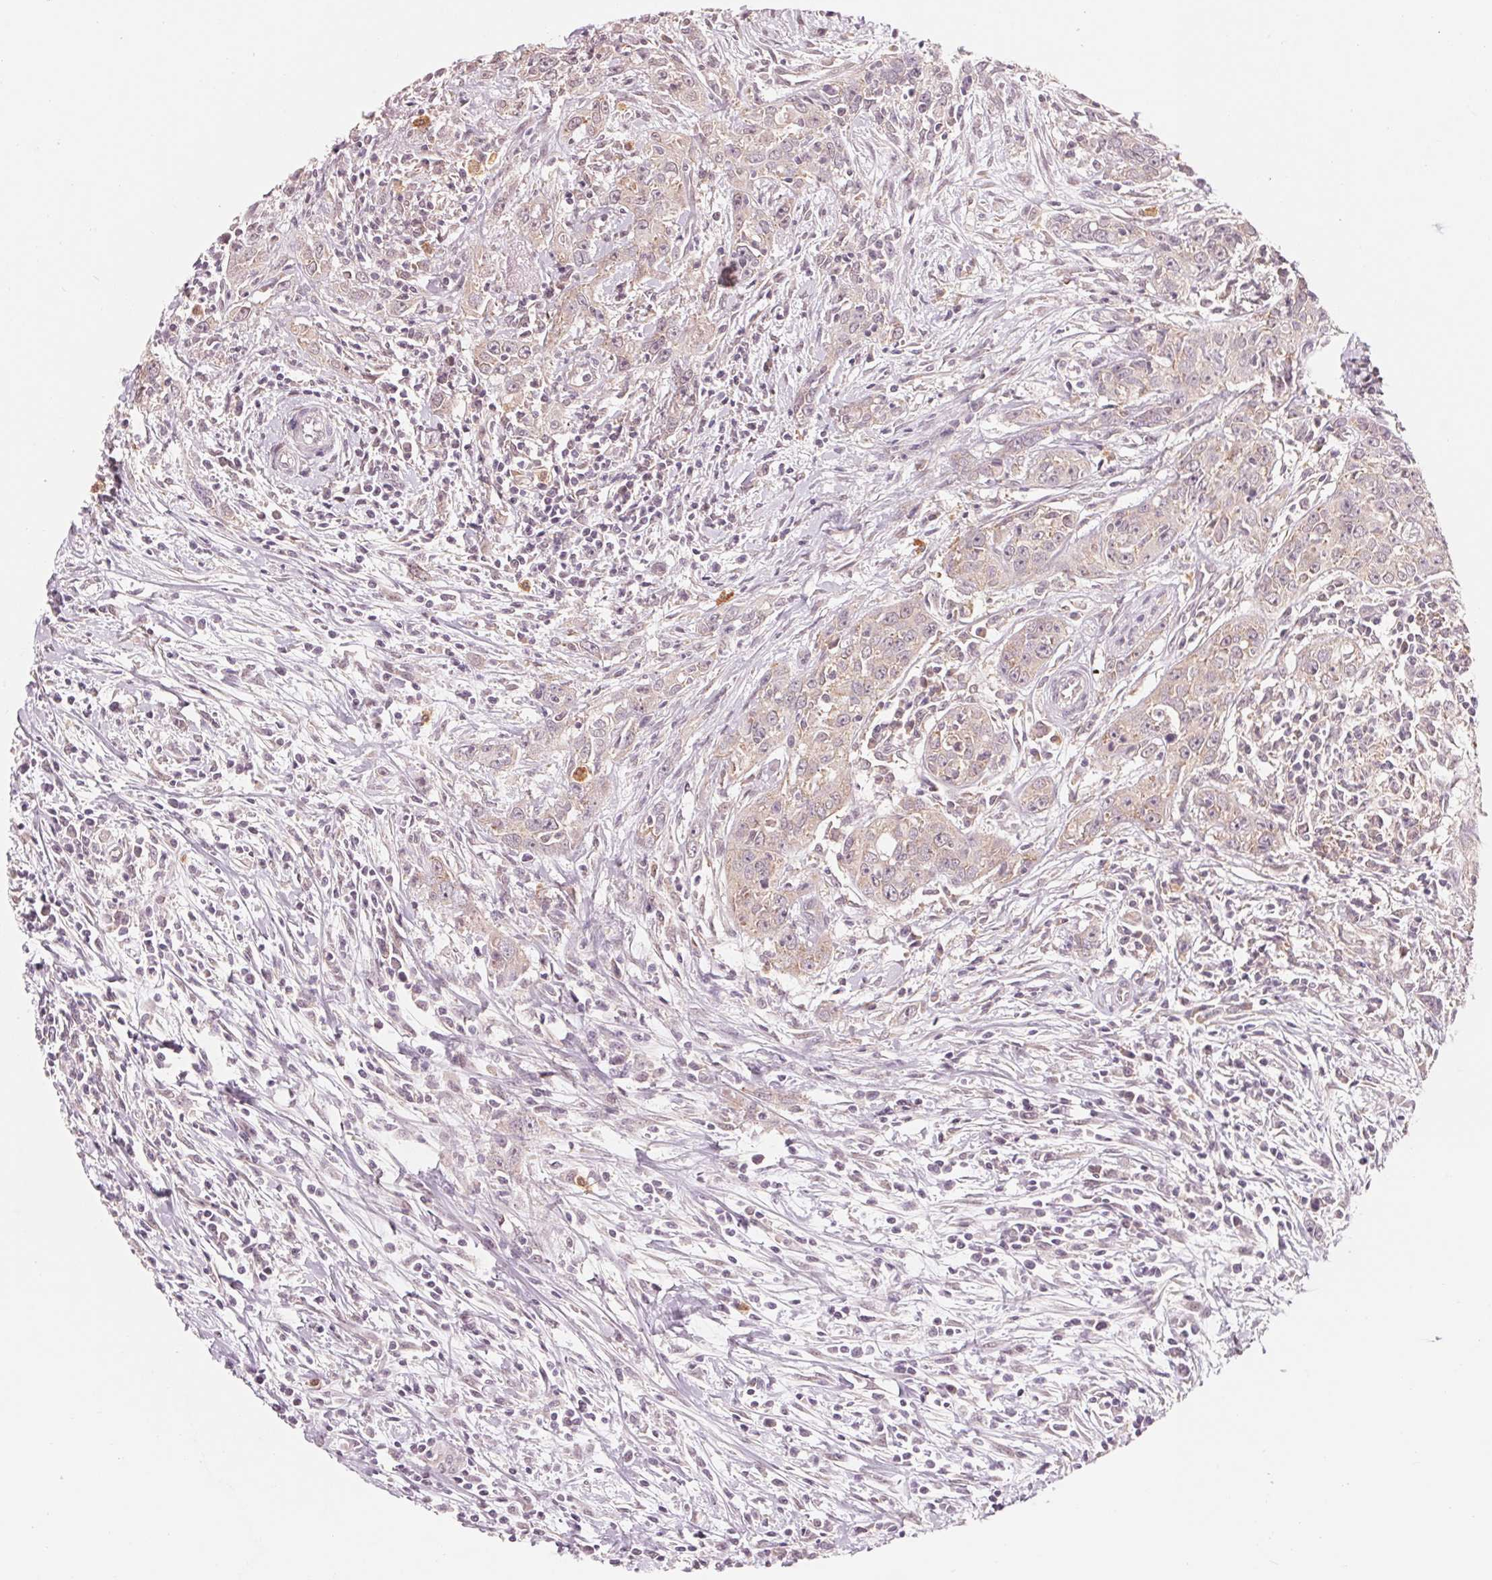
{"staining": {"intensity": "weak", "quantity": "<25%", "location": "cytoplasmic/membranous"}, "tissue": "urothelial cancer", "cell_type": "Tumor cells", "image_type": "cancer", "snomed": [{"axis": "morphology", "description": "Urothelial carcinoma, High grade"}, {"axis": "topography", "description": "Urinary bladder"}], "caption": "Immunohistochemistry photomicrograph of human urothelial cancer stained for a protein (brown), which demonstrates no expression in tumor cells.", "gene": "GIGYF2", "patient": {"sex": "male", "age": 83}}